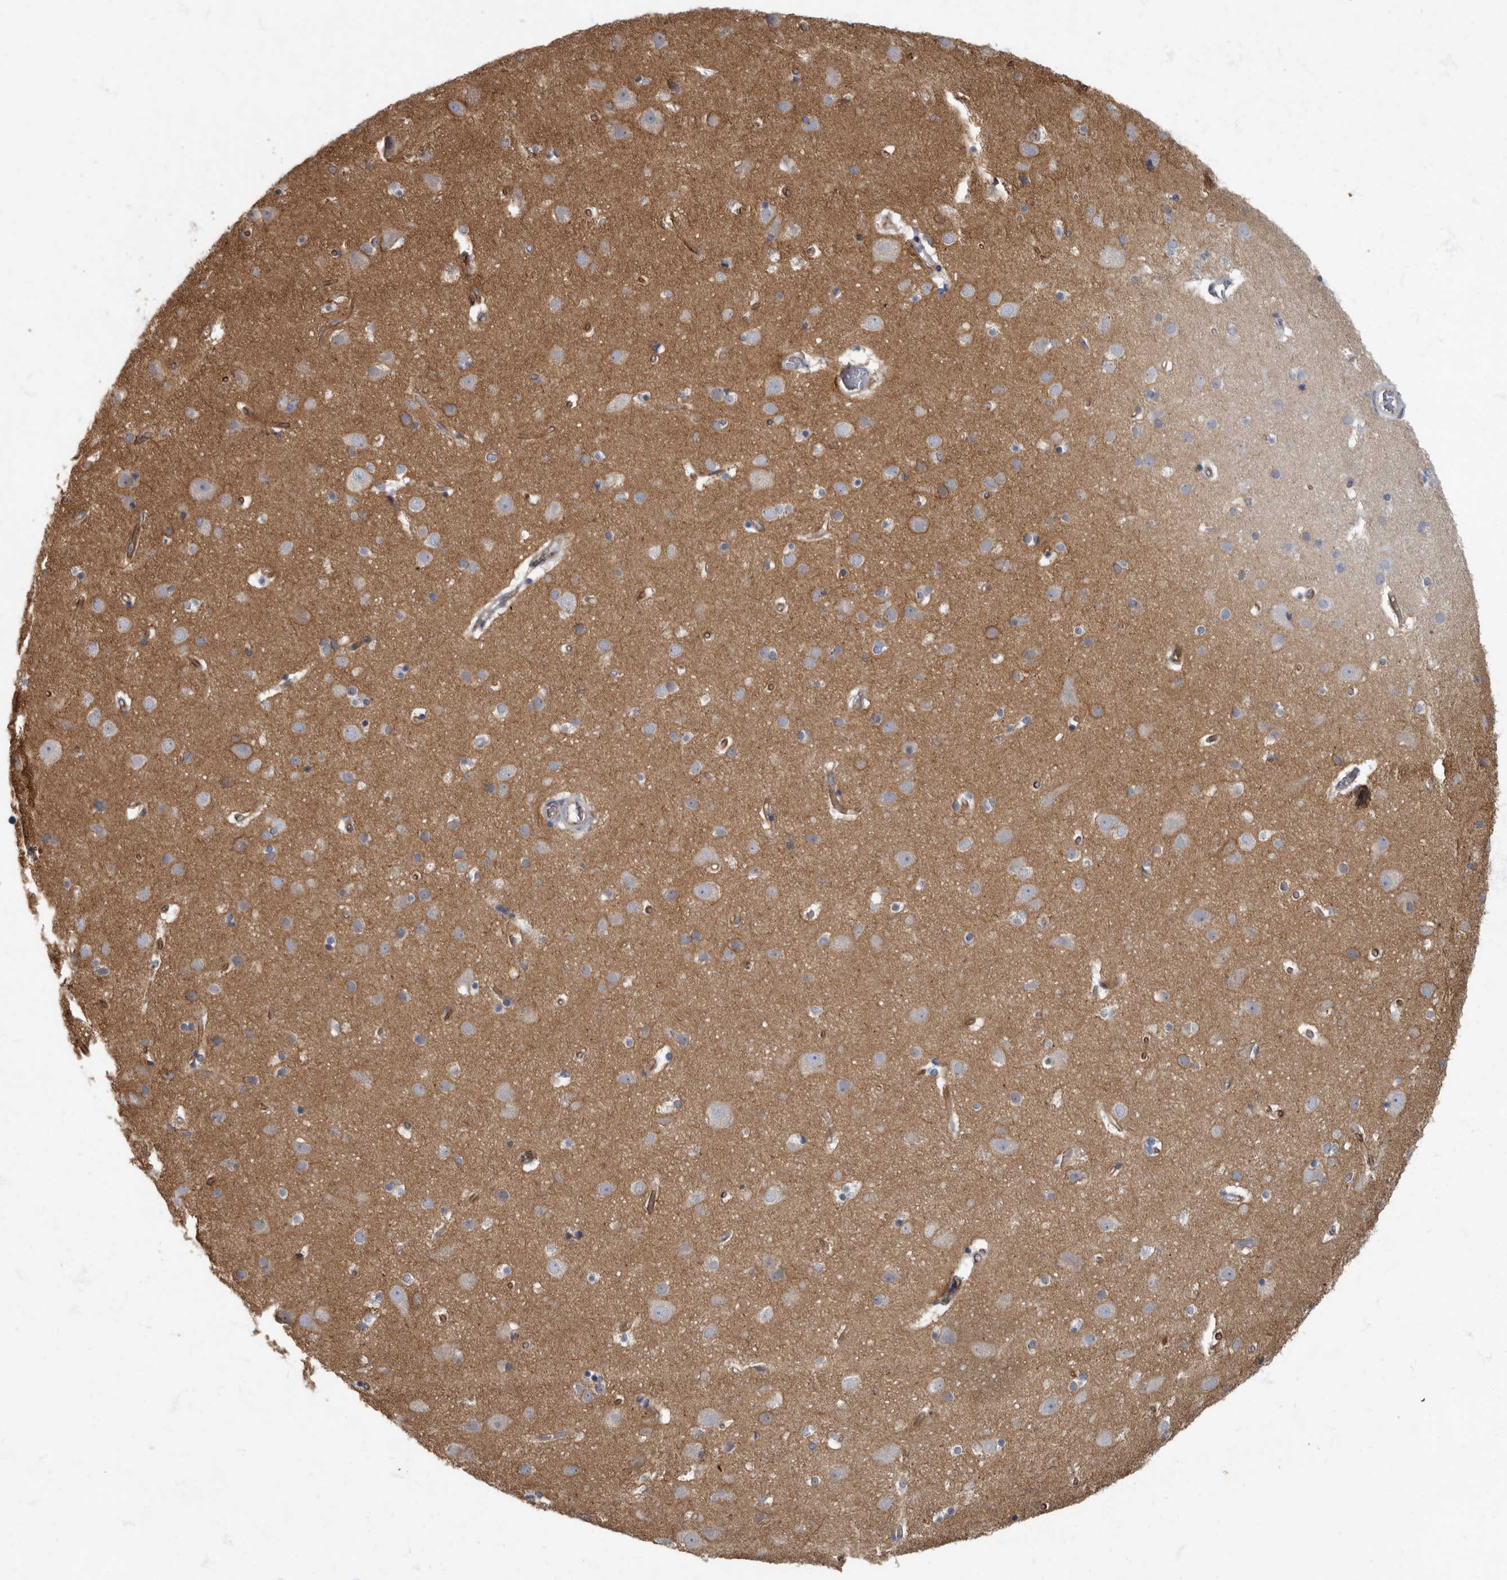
{"staining": {"intensity": "weak", "quantity": "25%-75%", "location": "cytoplasmic/membranous"}, "tissue": "cerebral cortex", "cell_type": "Endothelial cells", "image_type": "normal", "snomed": [{"axis": "morphology", "description": "Normal tissue, NOS"}, {"axis": "topography", "description": "Cerebral cortex"}], "caption": "Weak cytoplasmic/membranous positivity for a protein is identified in about 25%-75% of endothelial cells of unremarkable cerebral cortex using immunohistochemistry.", "gene": "PDK1", "patient": {"sex": "male", "age": 54}}